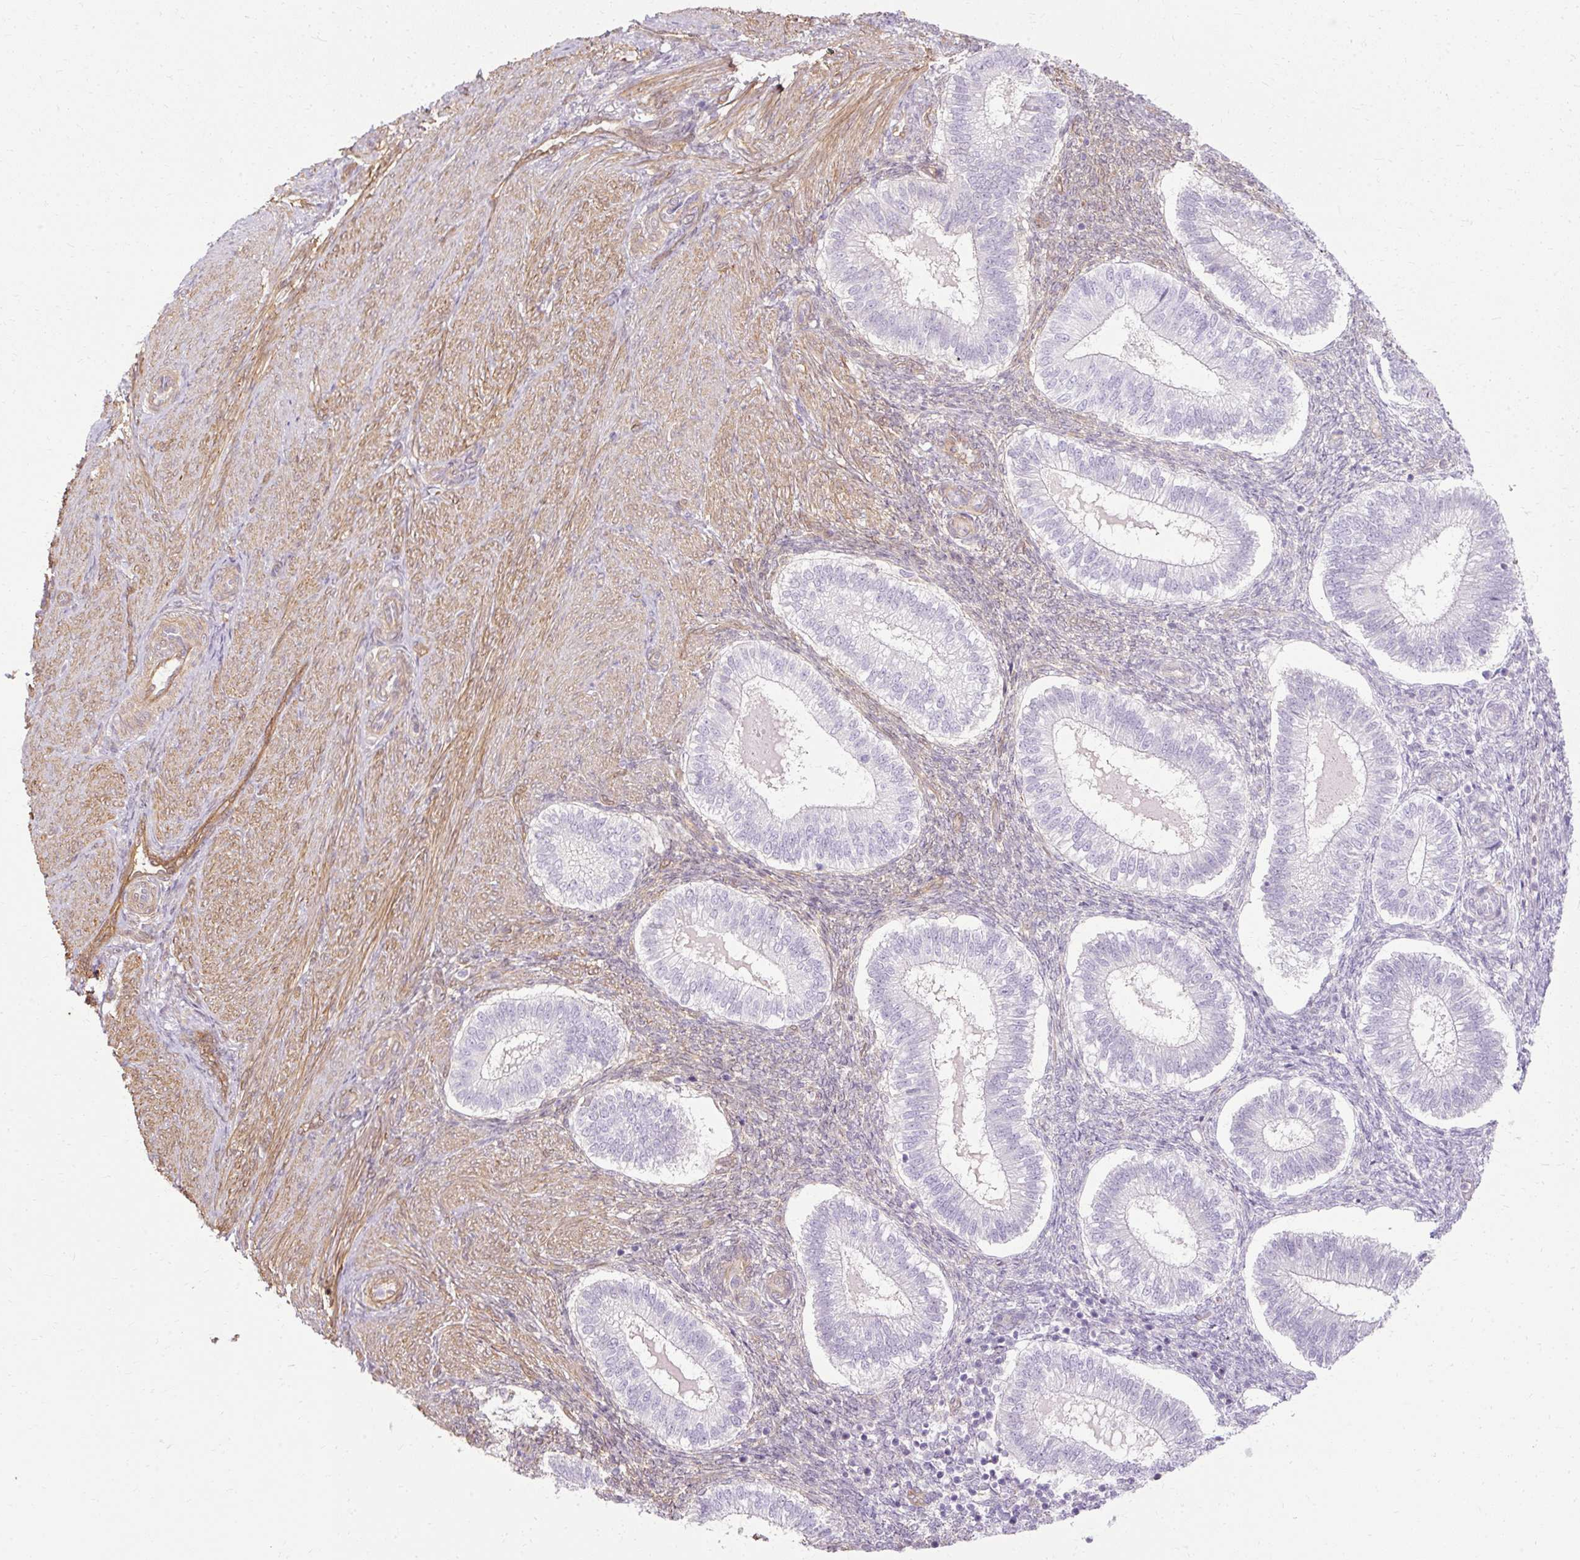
{"staining": {"intensity": "moderate", "quantity": "25%-75%", "location": "cytoplasmic/membranous"}, "tissue": "endometrium", "cell_type": "Cells in endometrial stroma", "image_type": "normal", "snomed": [{"axis": "morphology", "description": "Normal tissue, NOS"}, {"axis": "topography", "description": "Endometrium"}], "caption": "IHC image of normal endometrium: human endometrium stained using immunohistochemistry demonstrates medium levels of moderate protein expression localized specifically in the cytoplasmic/membranous of cells in endometrial stroma, appearing as a cytoplasmic/membranous brown color.", "gene": "CNN3", "patient": {"sex": "female", "age": 25}}